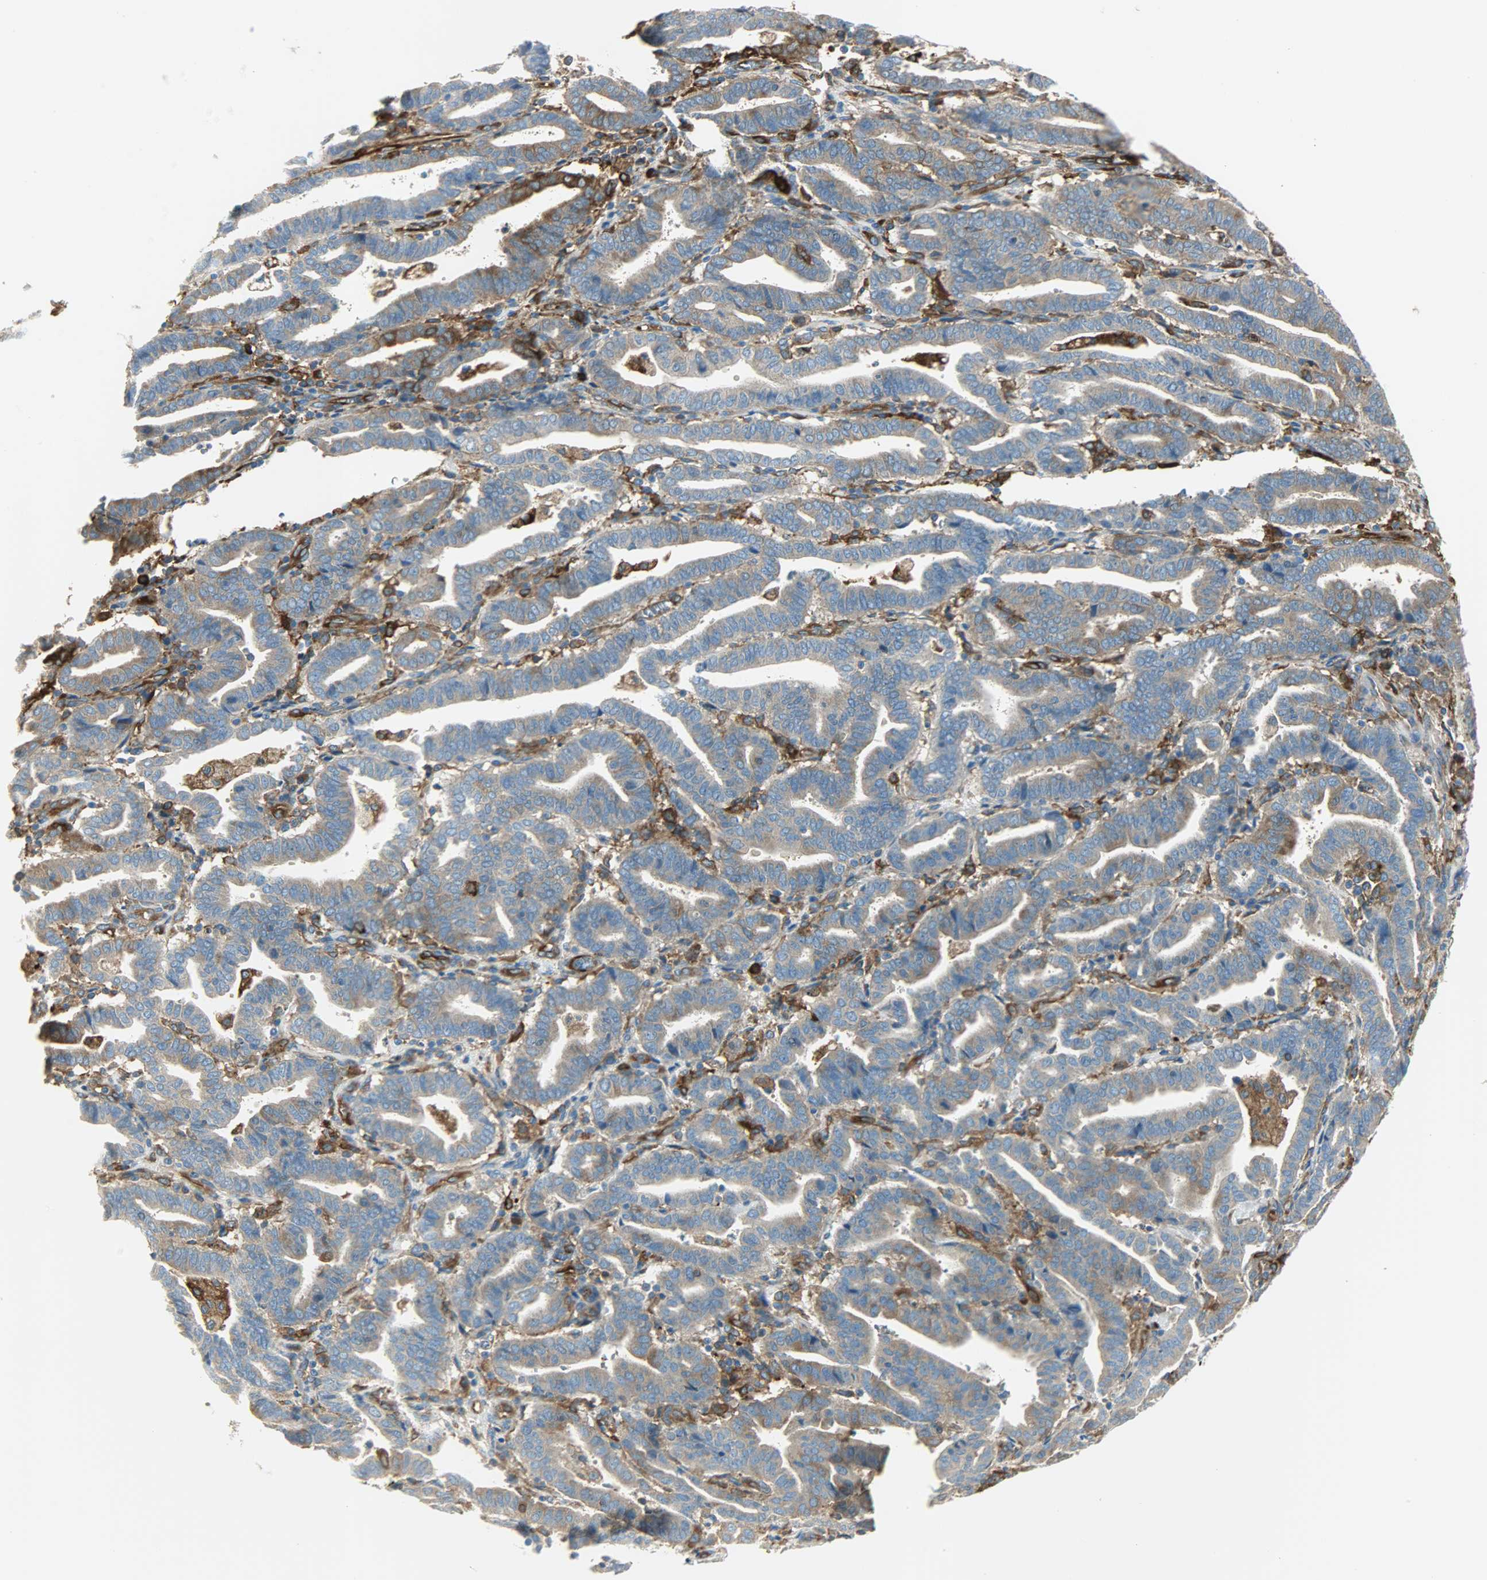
{"staining": {"intensity": "moderate", "quantity": ">75%", "location": "cytoplasmic/membranous"}, "tissue": "endometrial cancer", "cell_type": "Tumor cells", "image_type": "cancer", "snomed": [{"axis": "morphology", "description": "Adenocarcinoma, NOS"}, {"axis": "topography", "description": "Uterus"}], "caption": "IHC histopathology image of neoplastic tissue: human endometrial cancer (adenocarcinoma) stained using immunohistochemistry demonstrates medium levels of moderate protein expression localized specifically in the cytoplasmic/membranous of tumor cells, appearing as a cytoplasmic/membranous brown color.", "gene": "WARS1", "patient": {"sex": "female", "age": 83}}